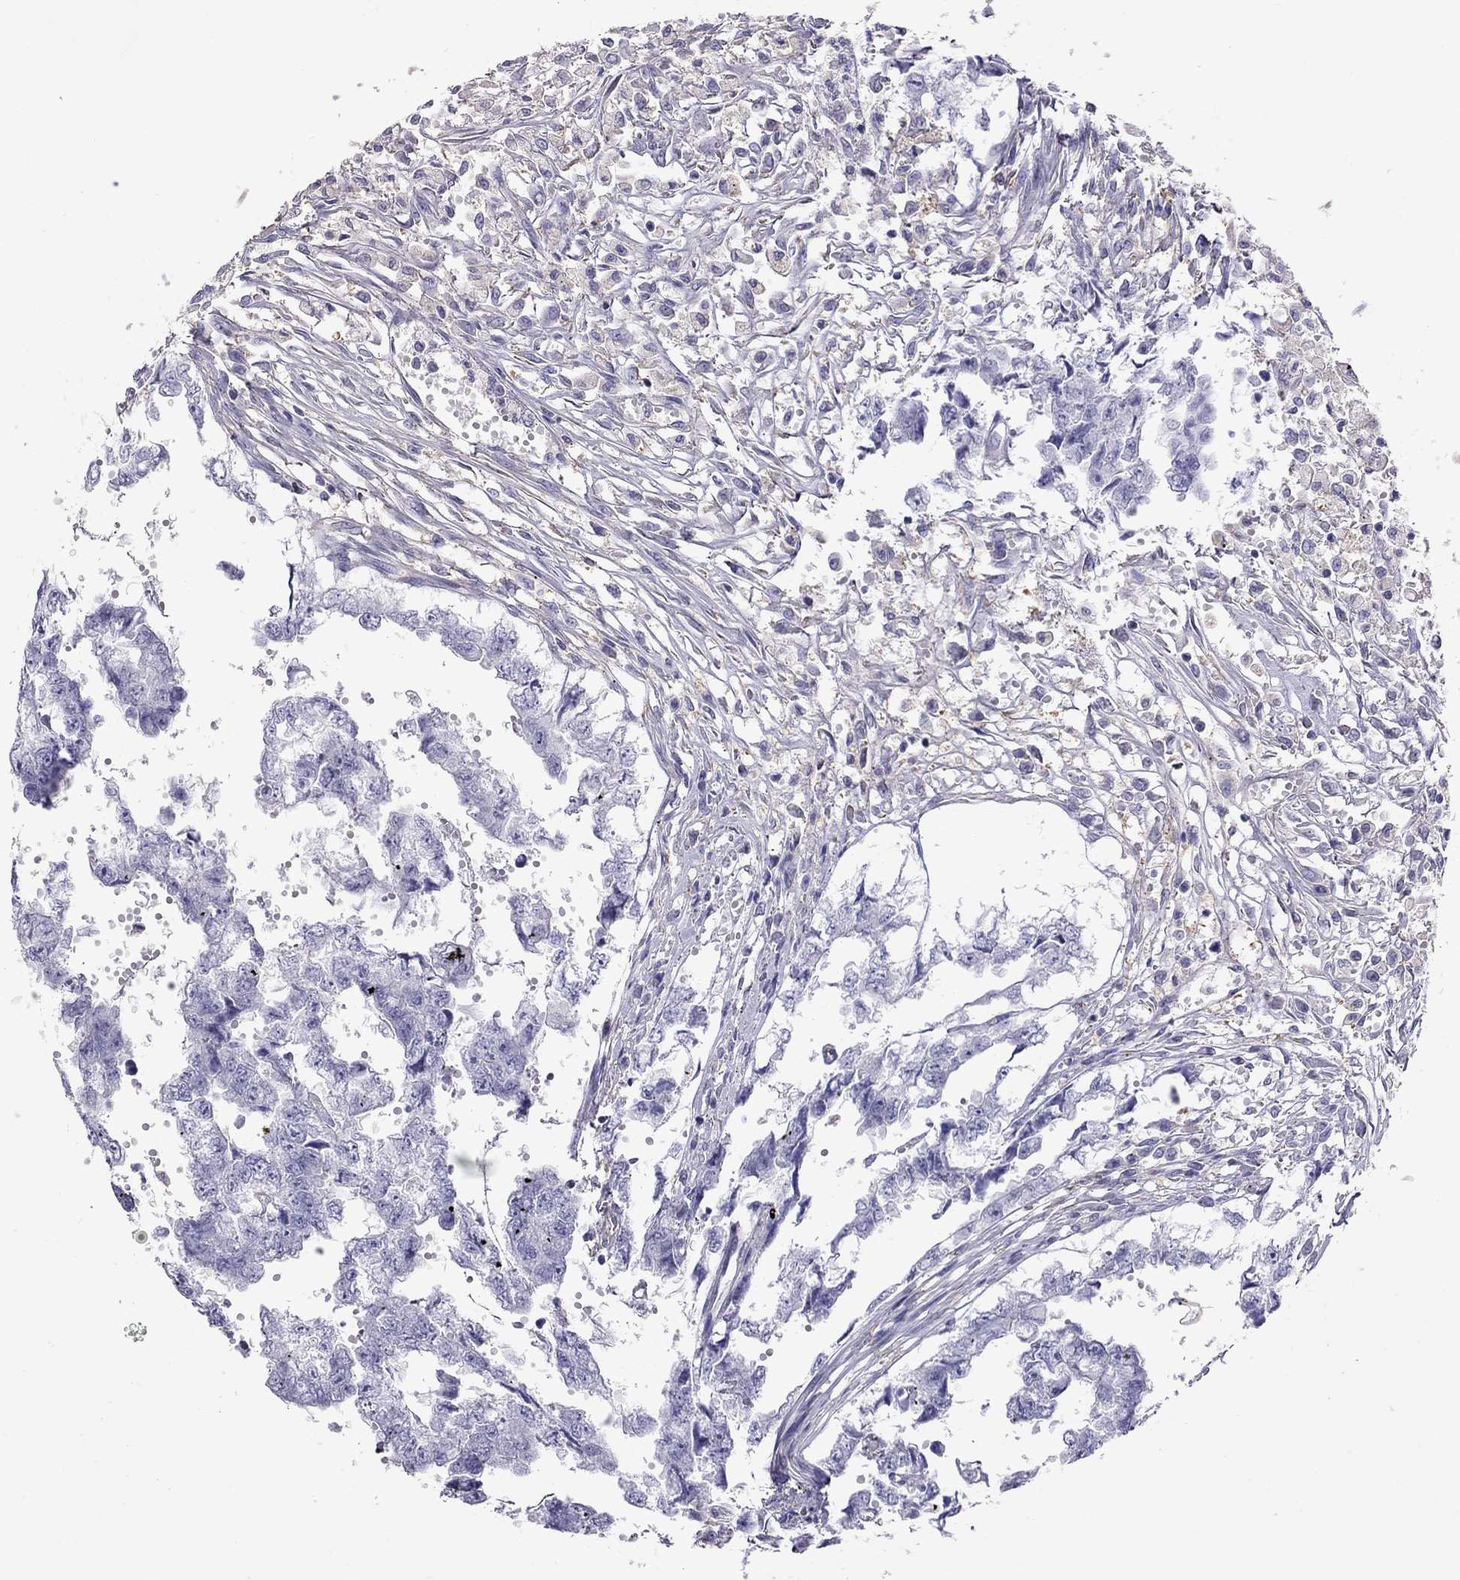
{"staining": {"intensity": "negative", "quantity": "none", "location": "none"}, "tissue": "testis cancer", "cell_type": "Tumor cells", "image_type": "cancer", "snomed": [{"axis": "morphology", "description": "Carcinoma, Embryonal, NOS"}, {"axis": "morphology", "description": "Teratoma, malignant, NOS"}, {"axis": "topography", "description": "Testis"}], "caption": "The micrograph shows no staining of tumor cells in testis cancer.", "gene": "ALOX15B", "patient": {"sex": "male", "age": 44}}